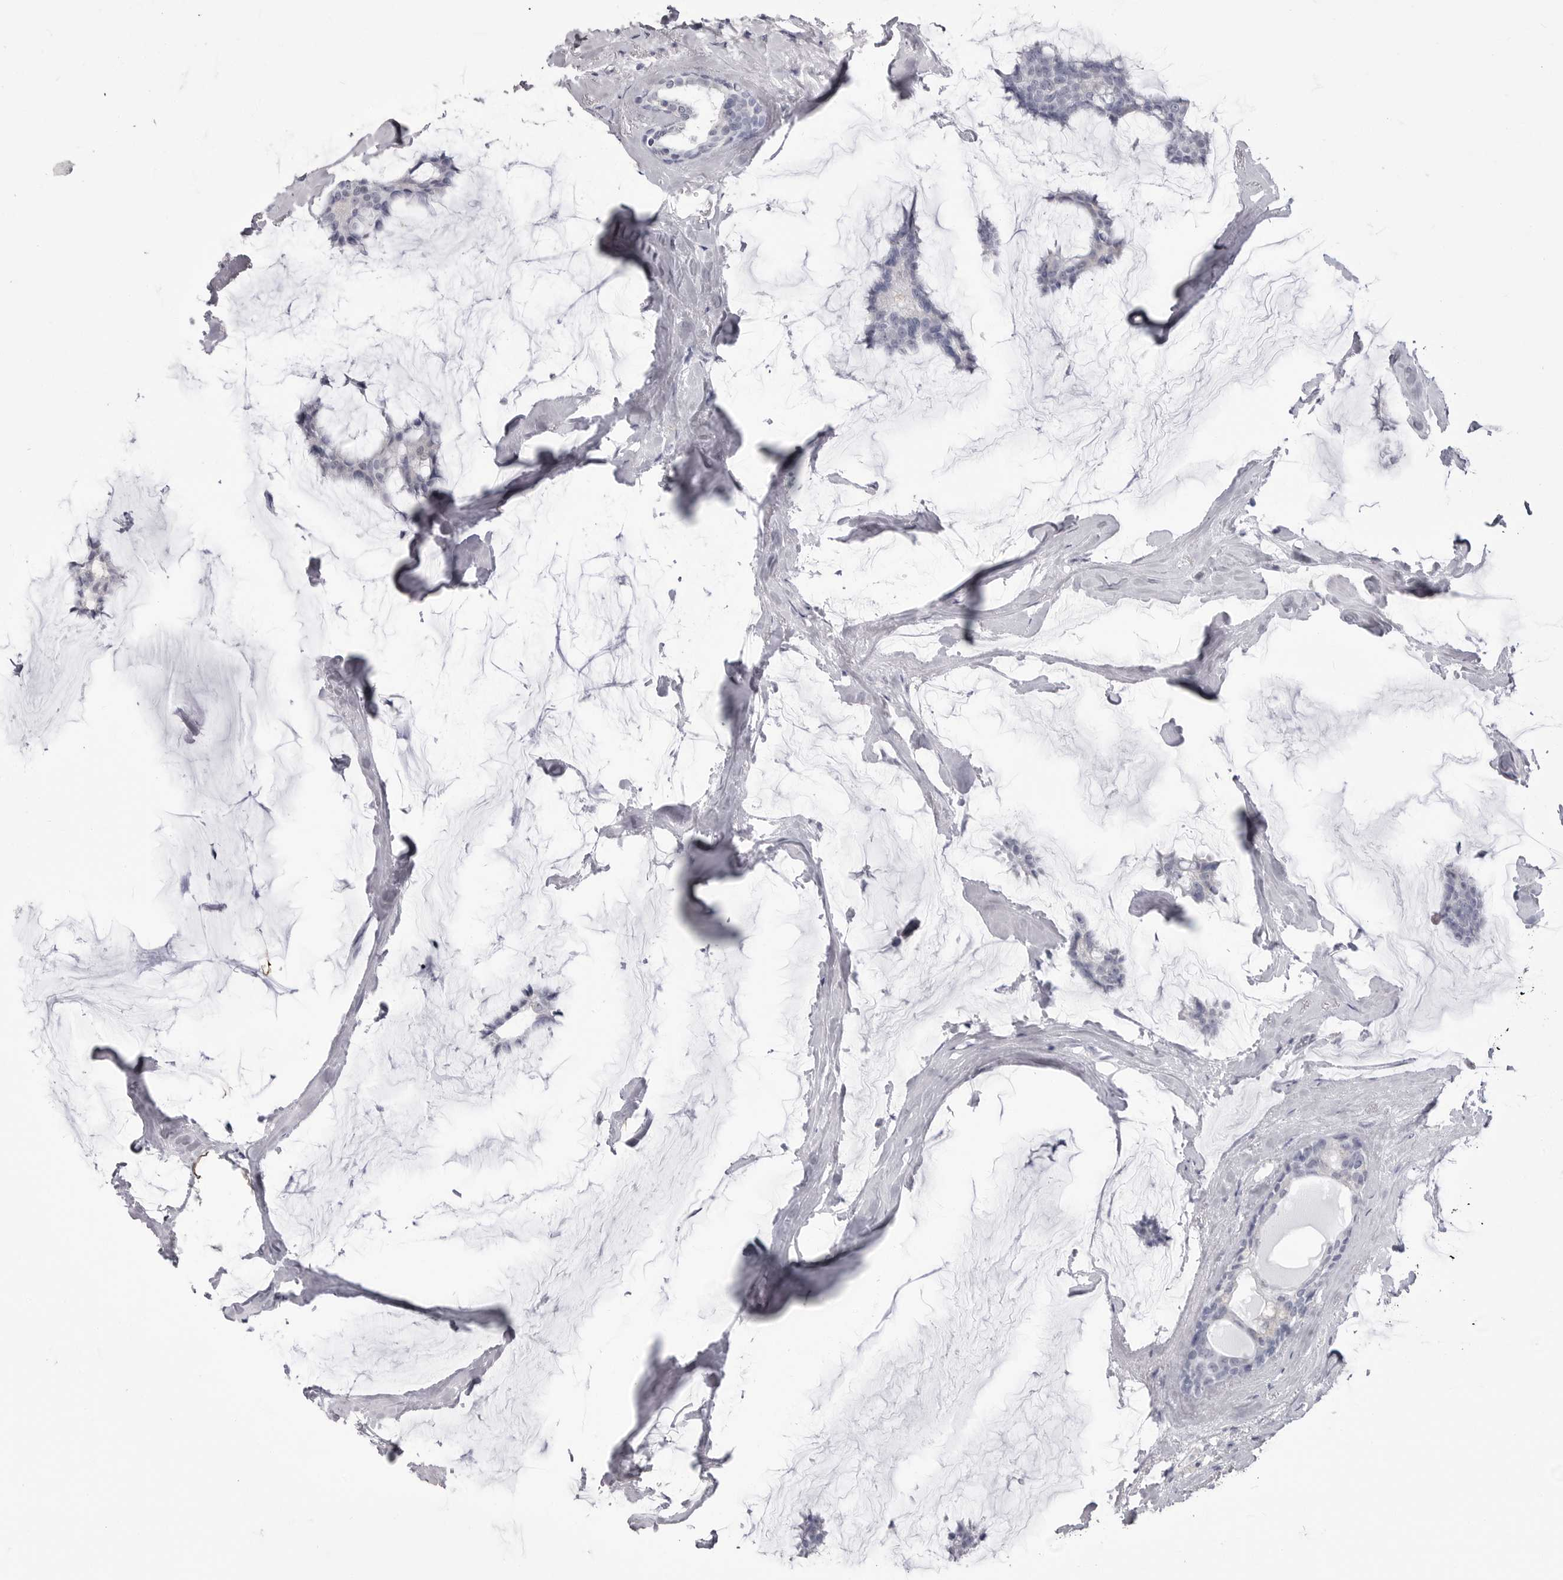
{"staining": {"intensity": "negative", "quantity": "none", "location": "none"}, "tissue": "breast cancer", "cell_type": "Tumor cells", "image_type": "cancer", "snomed": [{"axis": "morphology", "description": "Duct carcinoma"}, {"axis": "topography", "description": "Breast"}], "caption": "The histopathology image shows no staining of tumor cells in breast intraductal carcinoma. The staining is performed using DAB (3,3'-diaminobenzidine) brown chromogen with nuclei counter-stained in using hematoxylin.", "gene": "STAP2", "patient": {"sex": "female", "age": 93}}